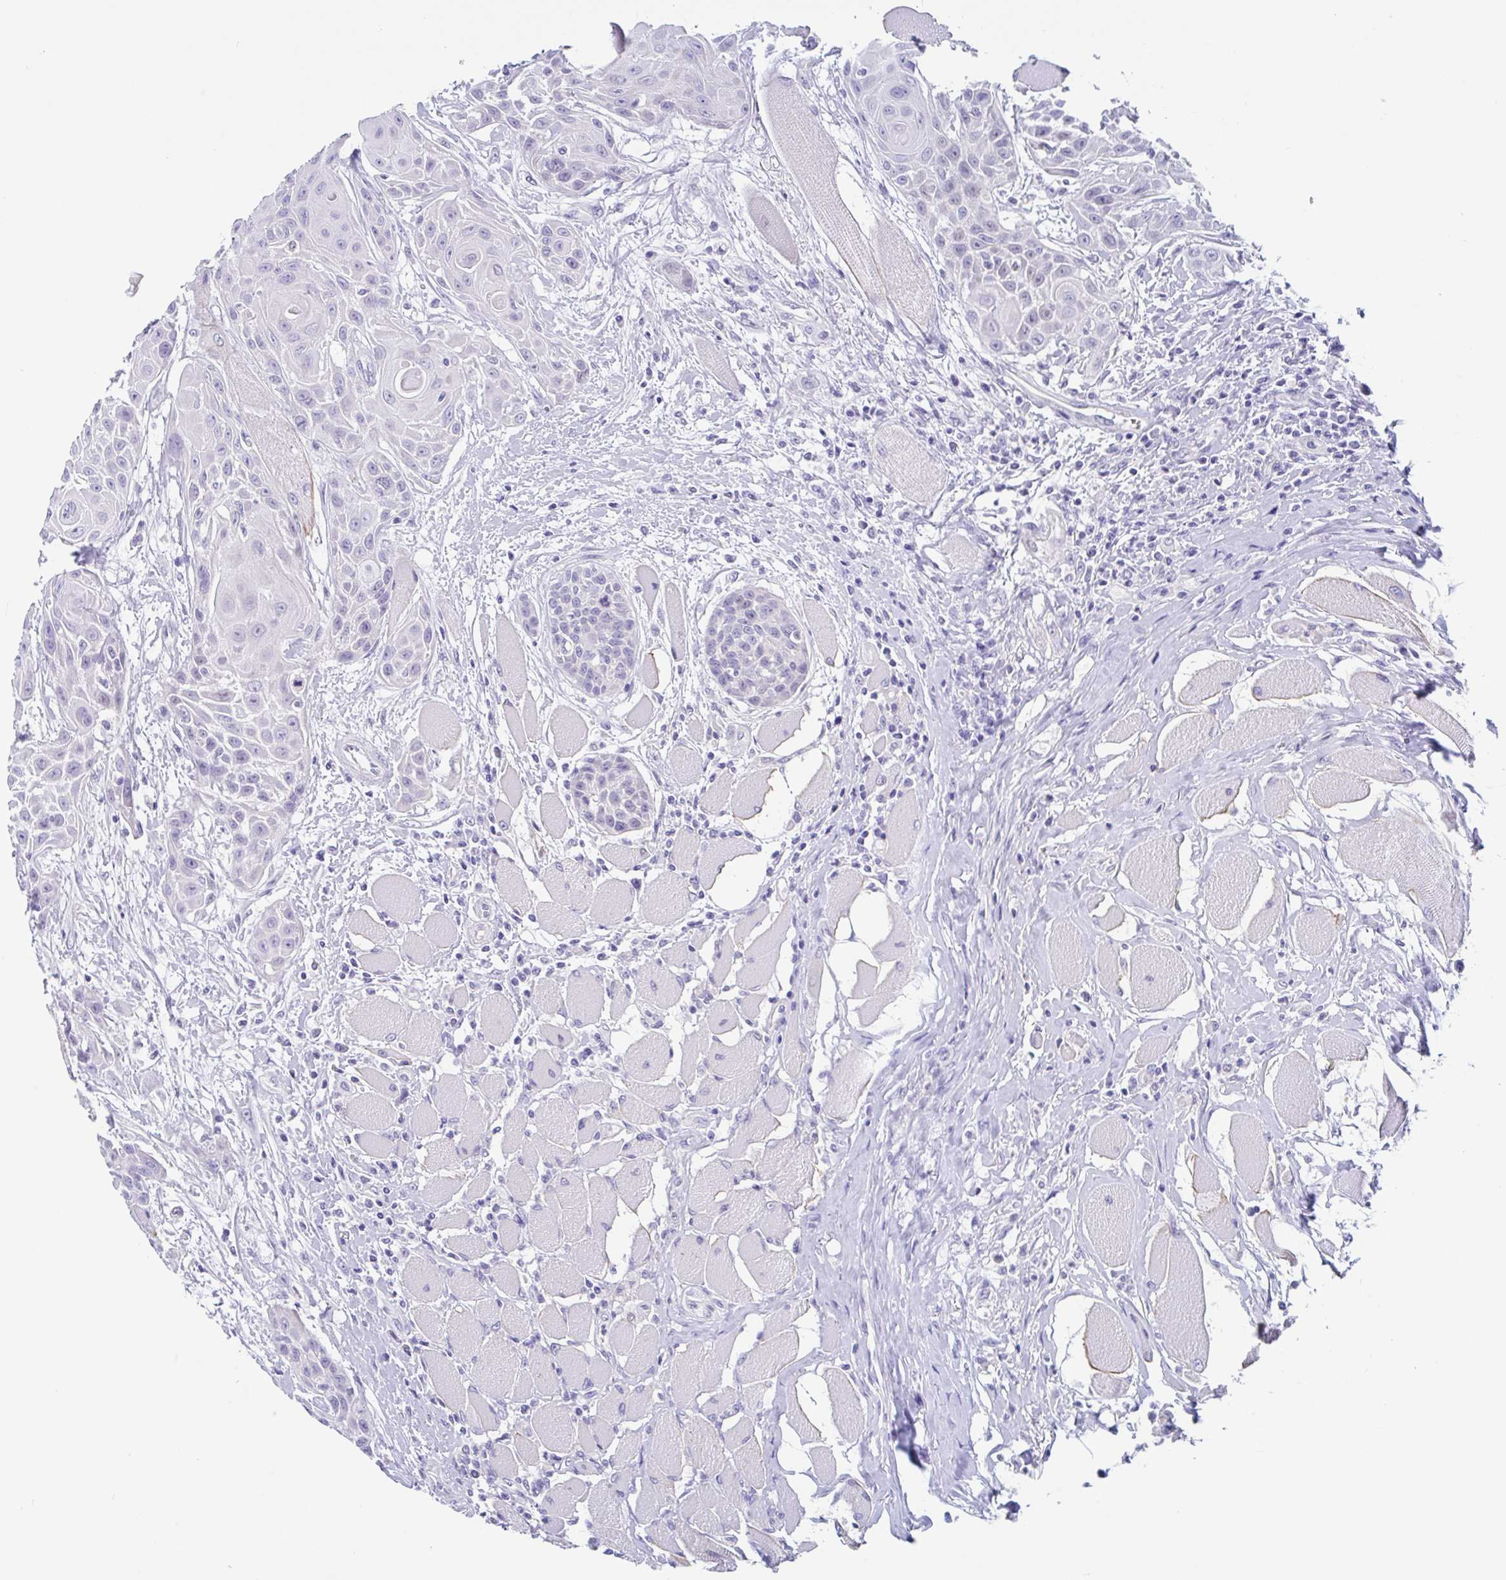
{"staining": {"intensity": "negative", "quantity": "none", "location": "none"}, "tissue": "head and neck cancer", "cell_type": "Tumor cells", "image_type": "cancer", "snomed": [{"axis": "morphology", "description": "Squamous cell carcinoma, NOS"}, {"axis": "topography", "description": "Head-Neck"}], "caption": "High magnification brightfield microscopy of head and neck cancer stained with DAB (brown) and counterstained with hematoxylin (blue): tumor cells show no significant expression. The staining is performed using DAB brown chromogen with nuclei counter-stained in using hematoxylin.", "gene": "OR6N2", "patient": {"sex": "female", "age": 73}}